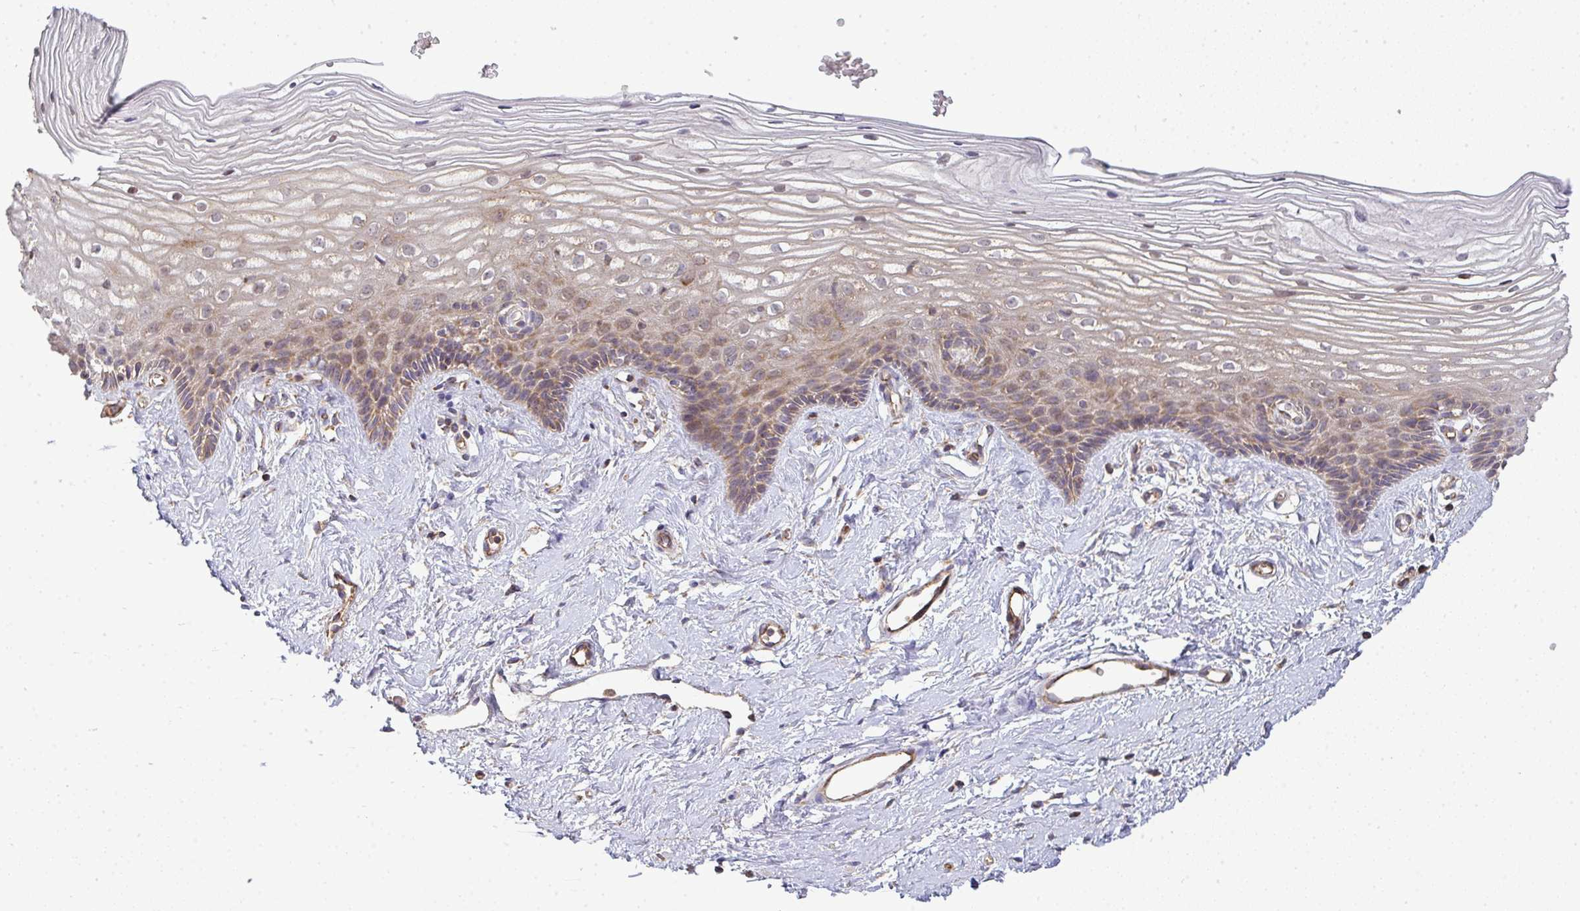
{"staining": {"intensity": "moderate", "quantity": ">75%", "location": "cytoplasmic/membranous"}, "tissue": "cervix", "cell_type": "Glandular cells", "image_type": "normal", "snomed": [{"axis": "morphology", "description": "Normal tissue, NOS"}, {"axis": "topography", "description": "Cervix"}], "caption": "Moderate cytoplasmic/membranous positivity is present in approximately >75% of glandular cells in normal cervix.", "gene": "B4GALT6", "patient": {"sex": "female", "age": 40}}